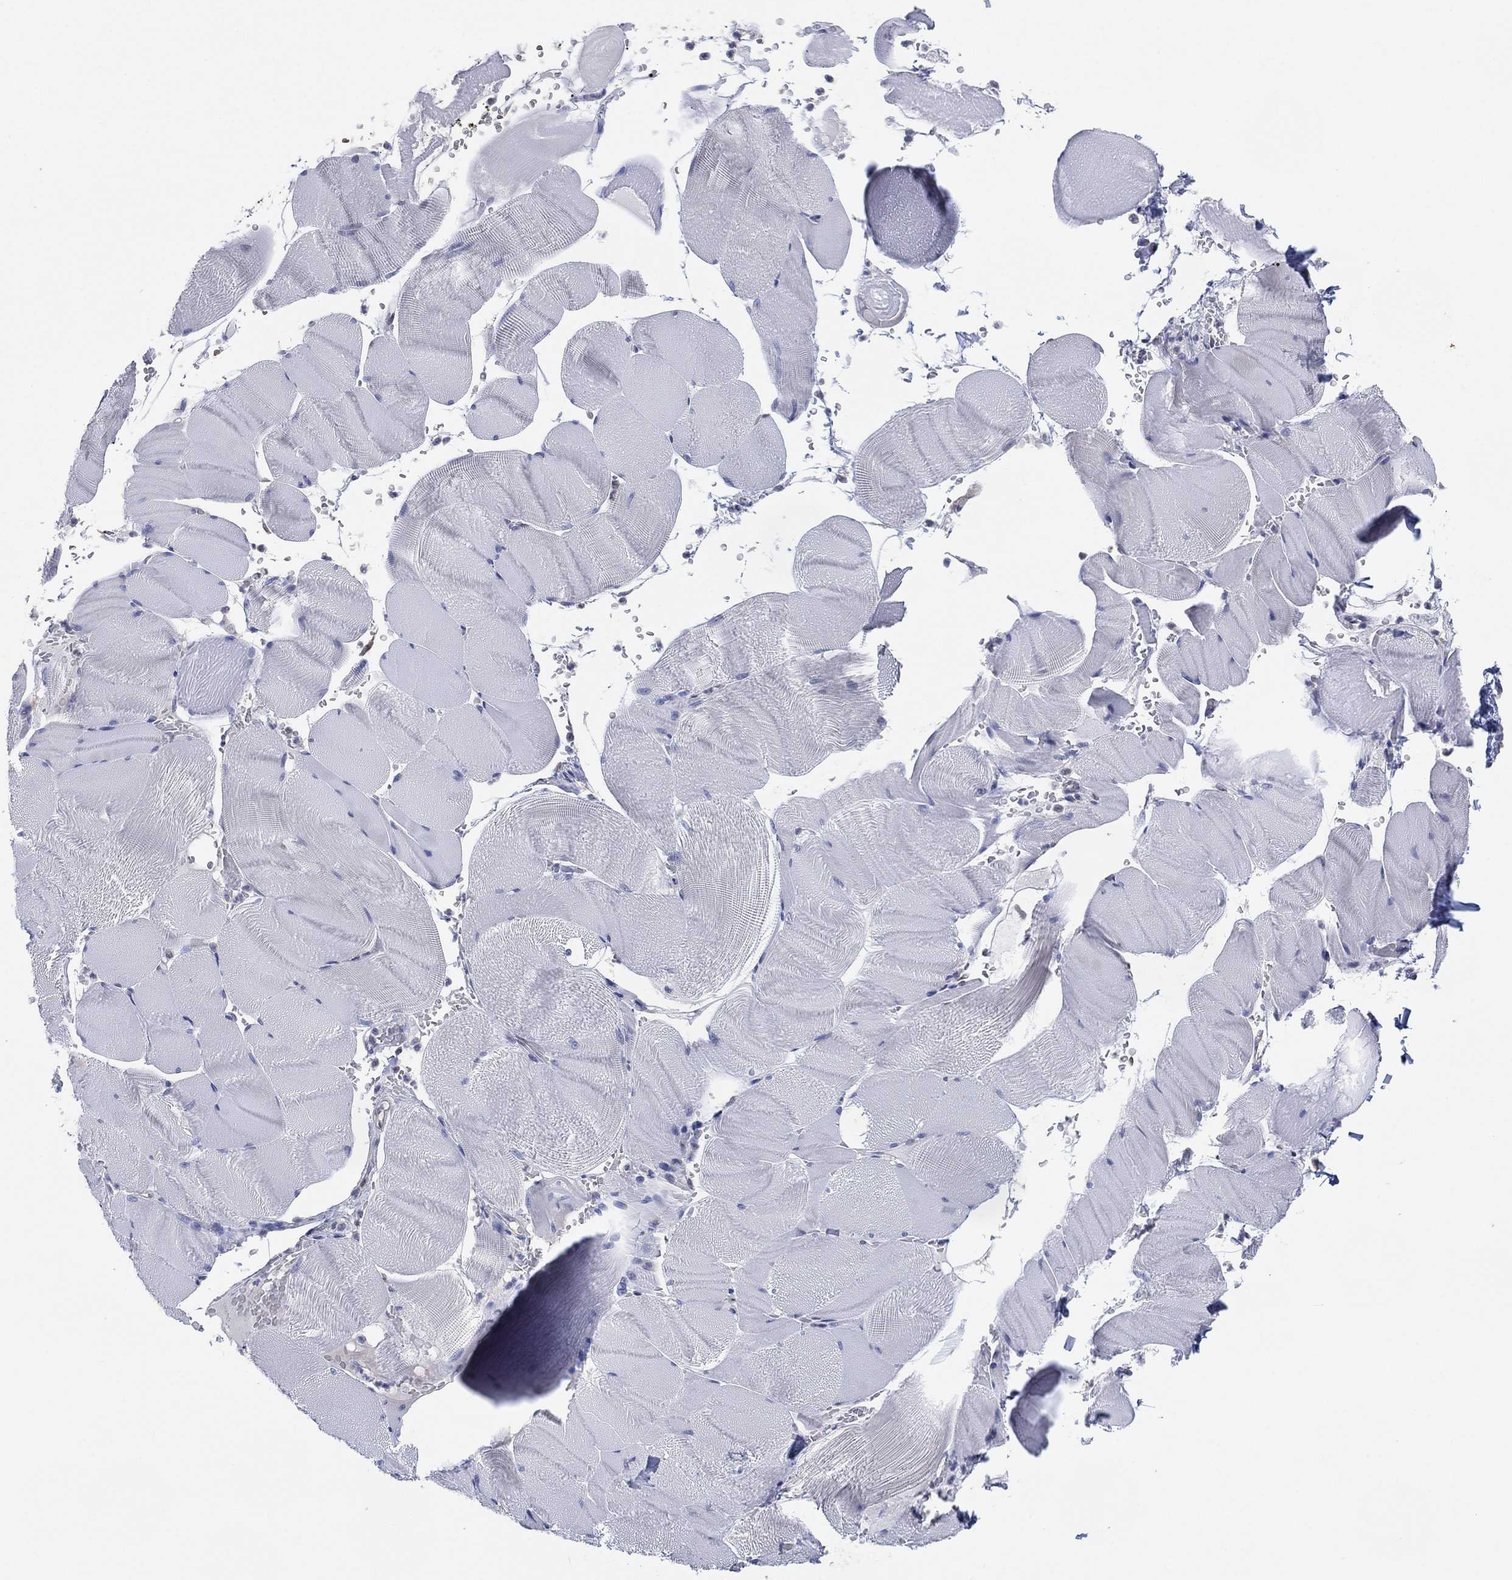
{"staining": {"intensity": "negative", "quantity": "none", "location": "none"}, "tissue": "skeletal muscle", "cell_type": "Myocytes", "image_type": "normal", "snomed": [{"axis": "morphology", "description": "Normal tissue, NOS"}, {"axis": "topography", "description": "Skeletal muscle"}], "caption": "IHC histopathology image of benign human skeletal muscle stained for a protein (brown), which shows no expression in myocytes. (DAB immunohistochemistry, high magnification).", "gene": "CFTR", "patient": {"sex": "male", "age": 56}}